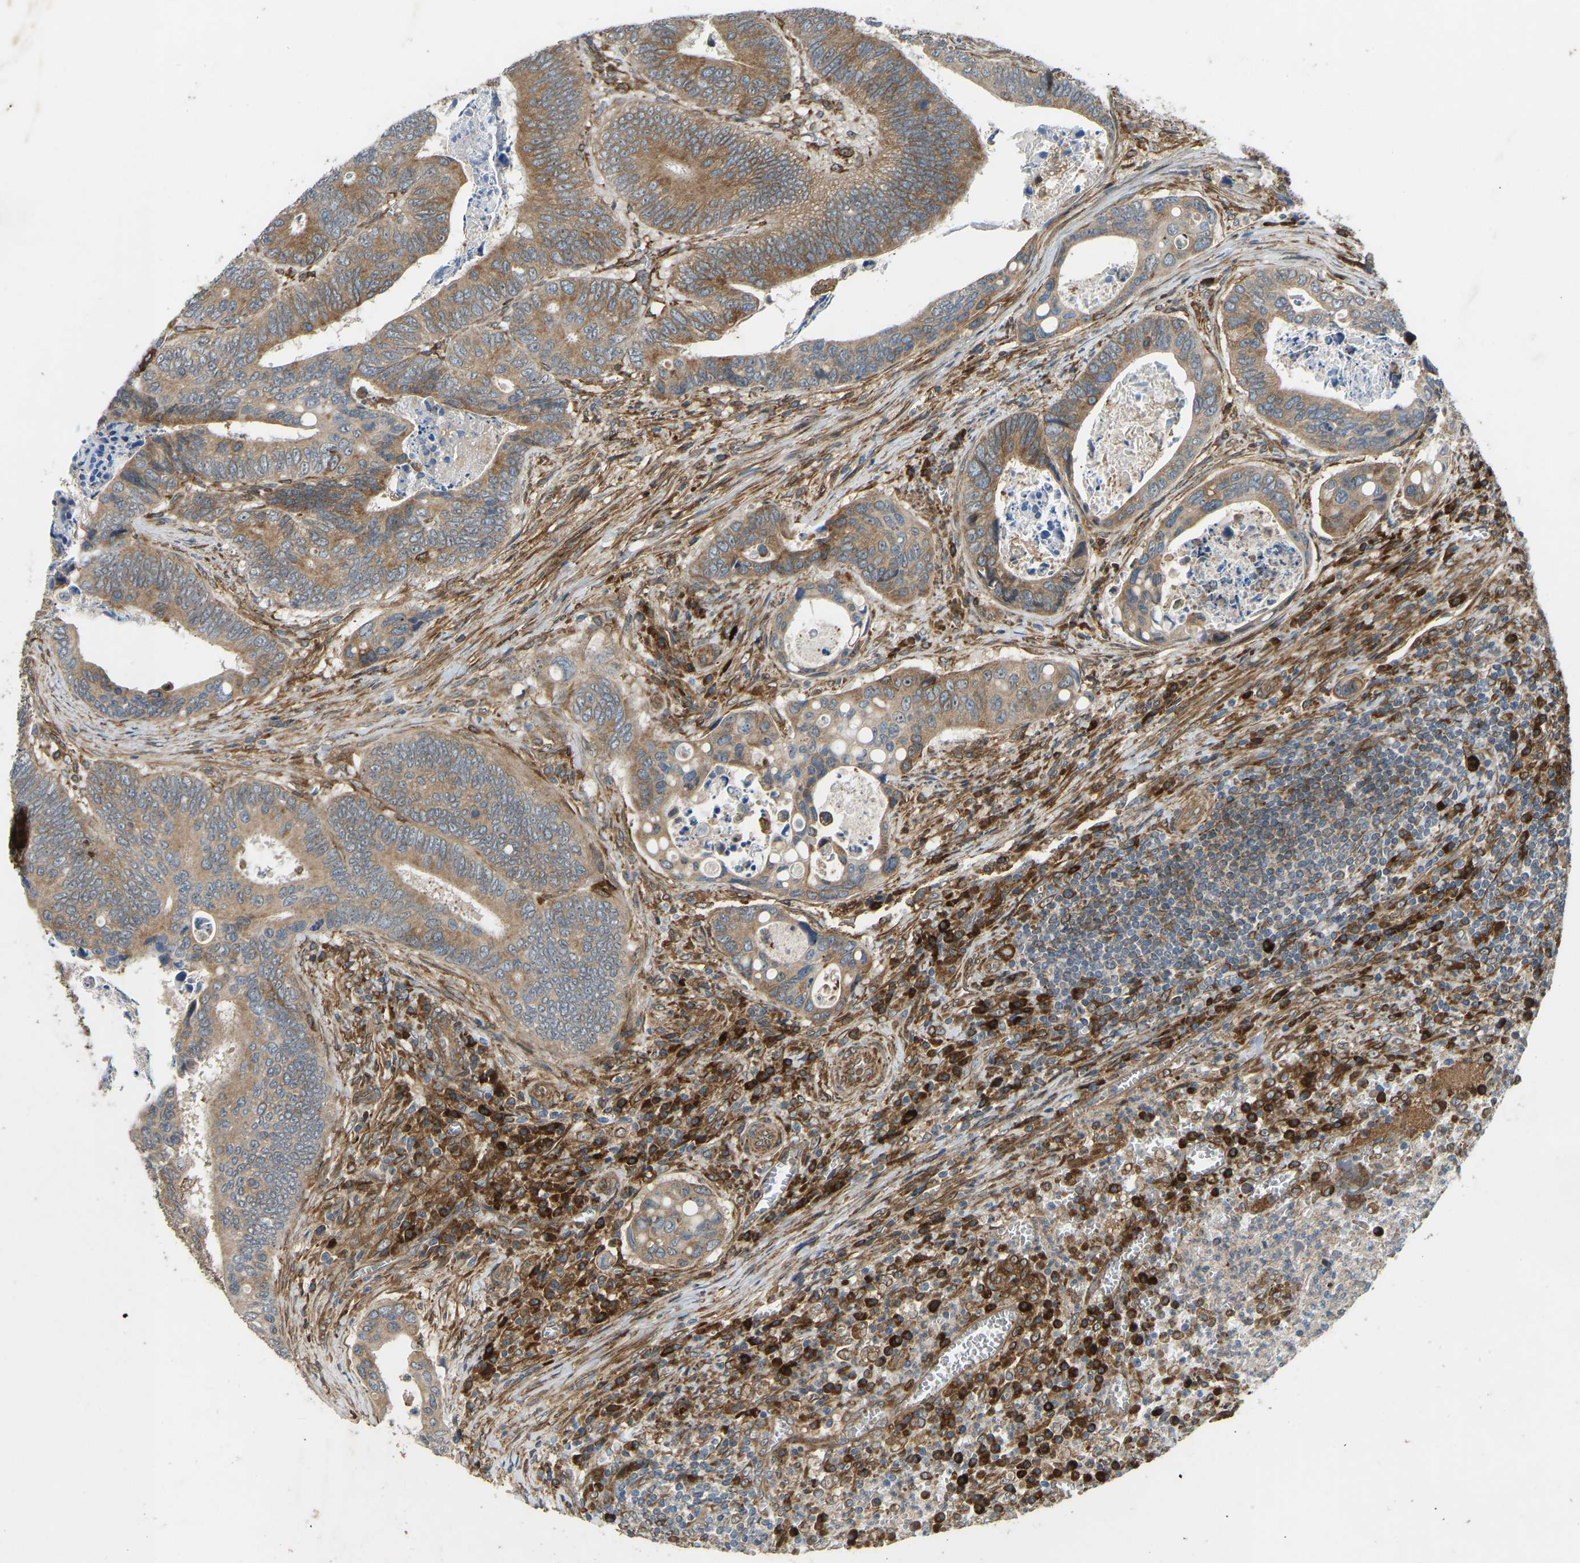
{"staining": {"intensity": "moderate", "quantity": ">75%", "location": "cytoplasmic/membranous"}, "tissue": "colorectal cancer", "cell_type": "Tumor cells", "image_type": "cancer", "snomed": [{"axis": "morphology", "description": "Inflammation, NOS"}, {"axis": "morphology", "description": "Adenocarcinoma, NOS"}, {"axis": "topography", "description": "Colon"}], "caption": "Immunohistochemistry histopathology image of neoplastic tissue: colorectal adenocarcinoma stained using immunohistochemistry (IHC) reveals medium levels of moderate protein expression localized specifically in the cytoplasmic/membranous of tumor cells, appearing as a cytoplasmic/membranous brown color.", "gene": "OS9", "patient": {"sex": "male", "age": 72}}